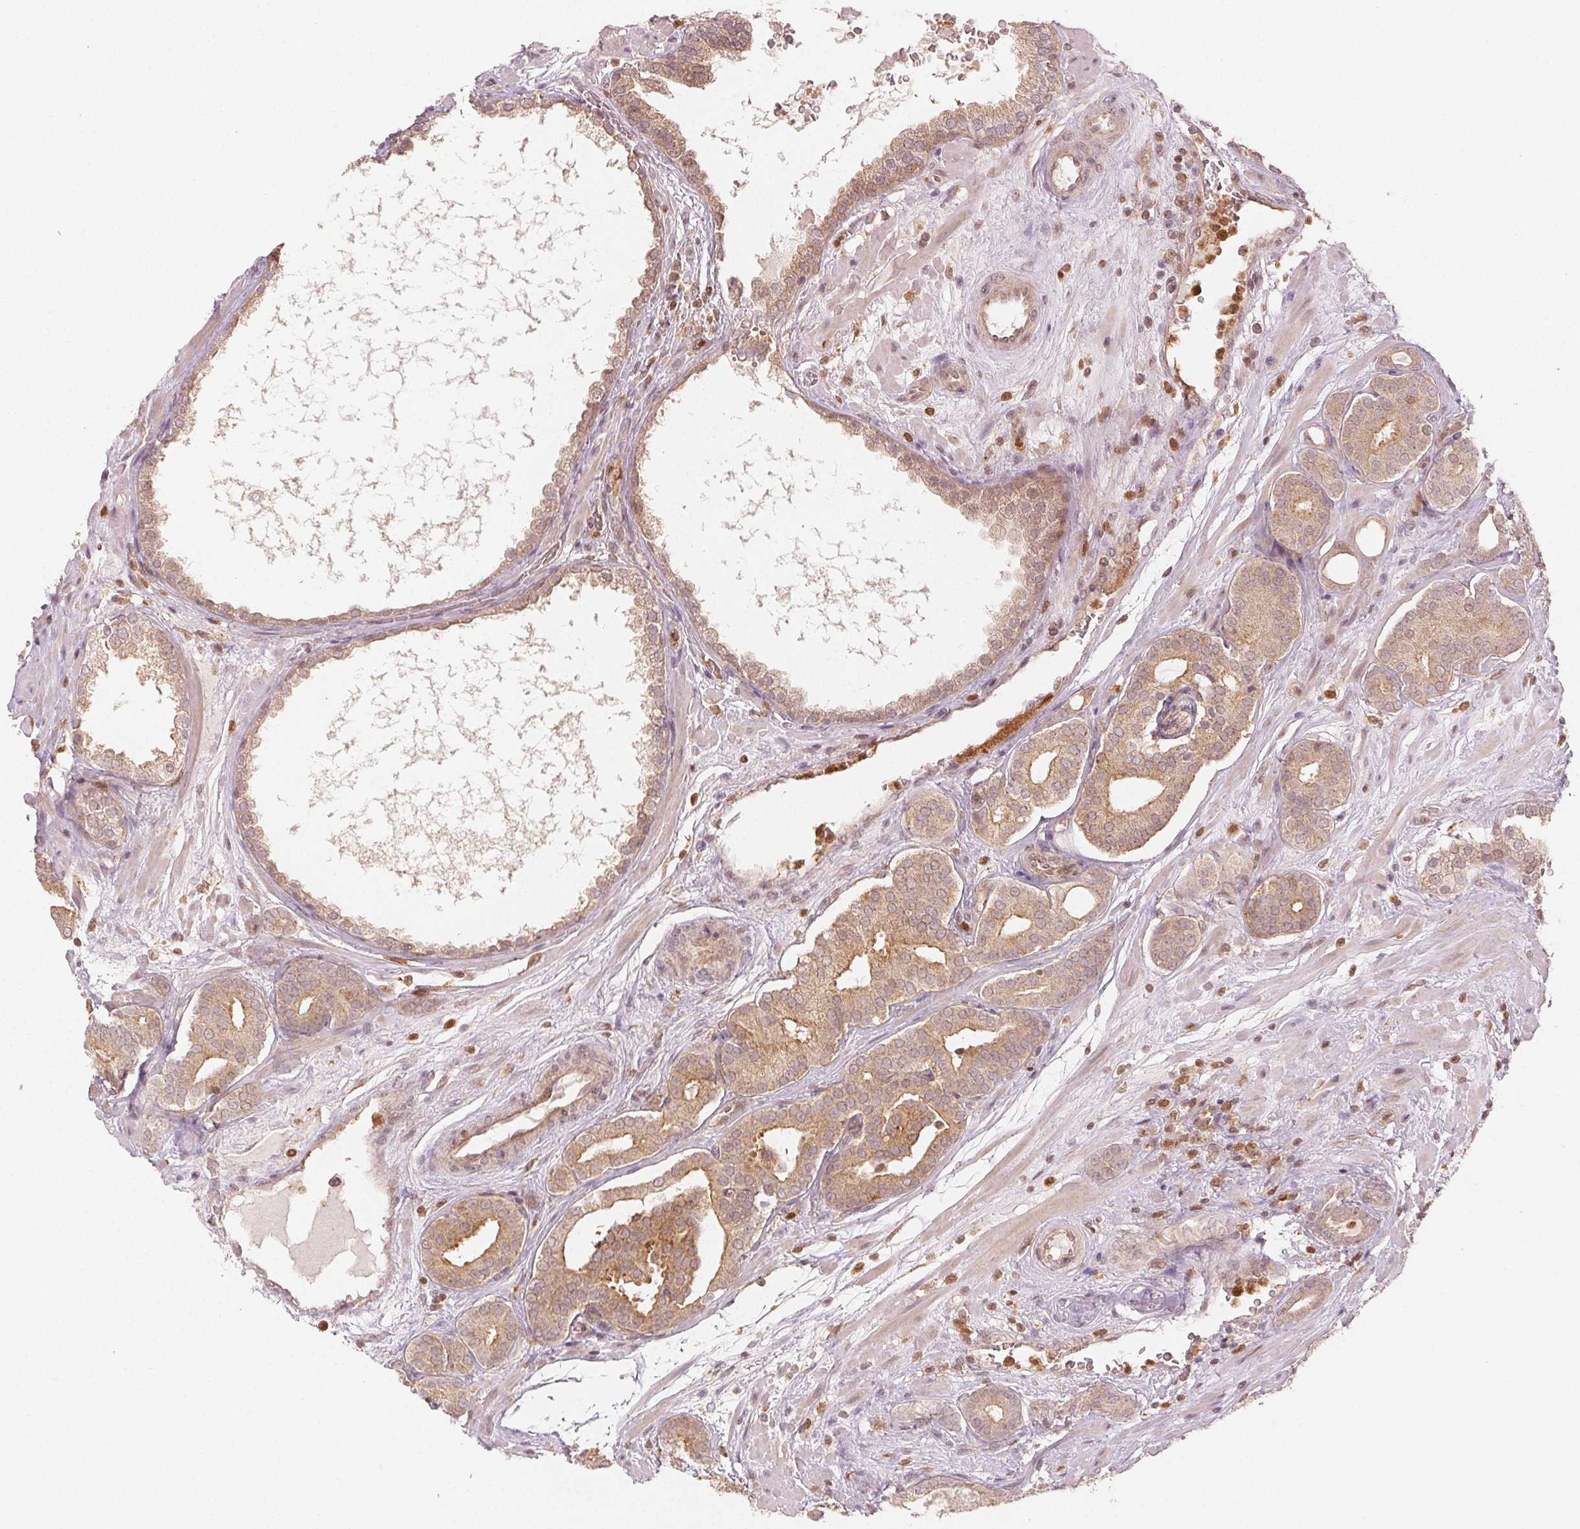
{"staining": {"intensity": "weak", "quantity": "25%-75%", "location": "cytoplasmic/membranous,nuclear"}, "tissue": "prostate cancer", "cell_type": "Tumor cells", "image_type": "cancer", "snomed": [{"axis": "morphology", "description": "Adenocarcinoma, High grade"}, {"axis": "topography", "description": "Prostate"}], "caption": "IHC (DAB (3,3'-diaminobenzidine)) staining of human high-grade adenocarcinoma (prostate) reveals weak cytoplasmic/membranous and nuclear protein expression in approximately 25%-75% of tumor cells. IHC stains the protein in brown and the nuclei are stained blue.", "gene": "MAPK14", "patient": {"sex": "male", "age": 66}}